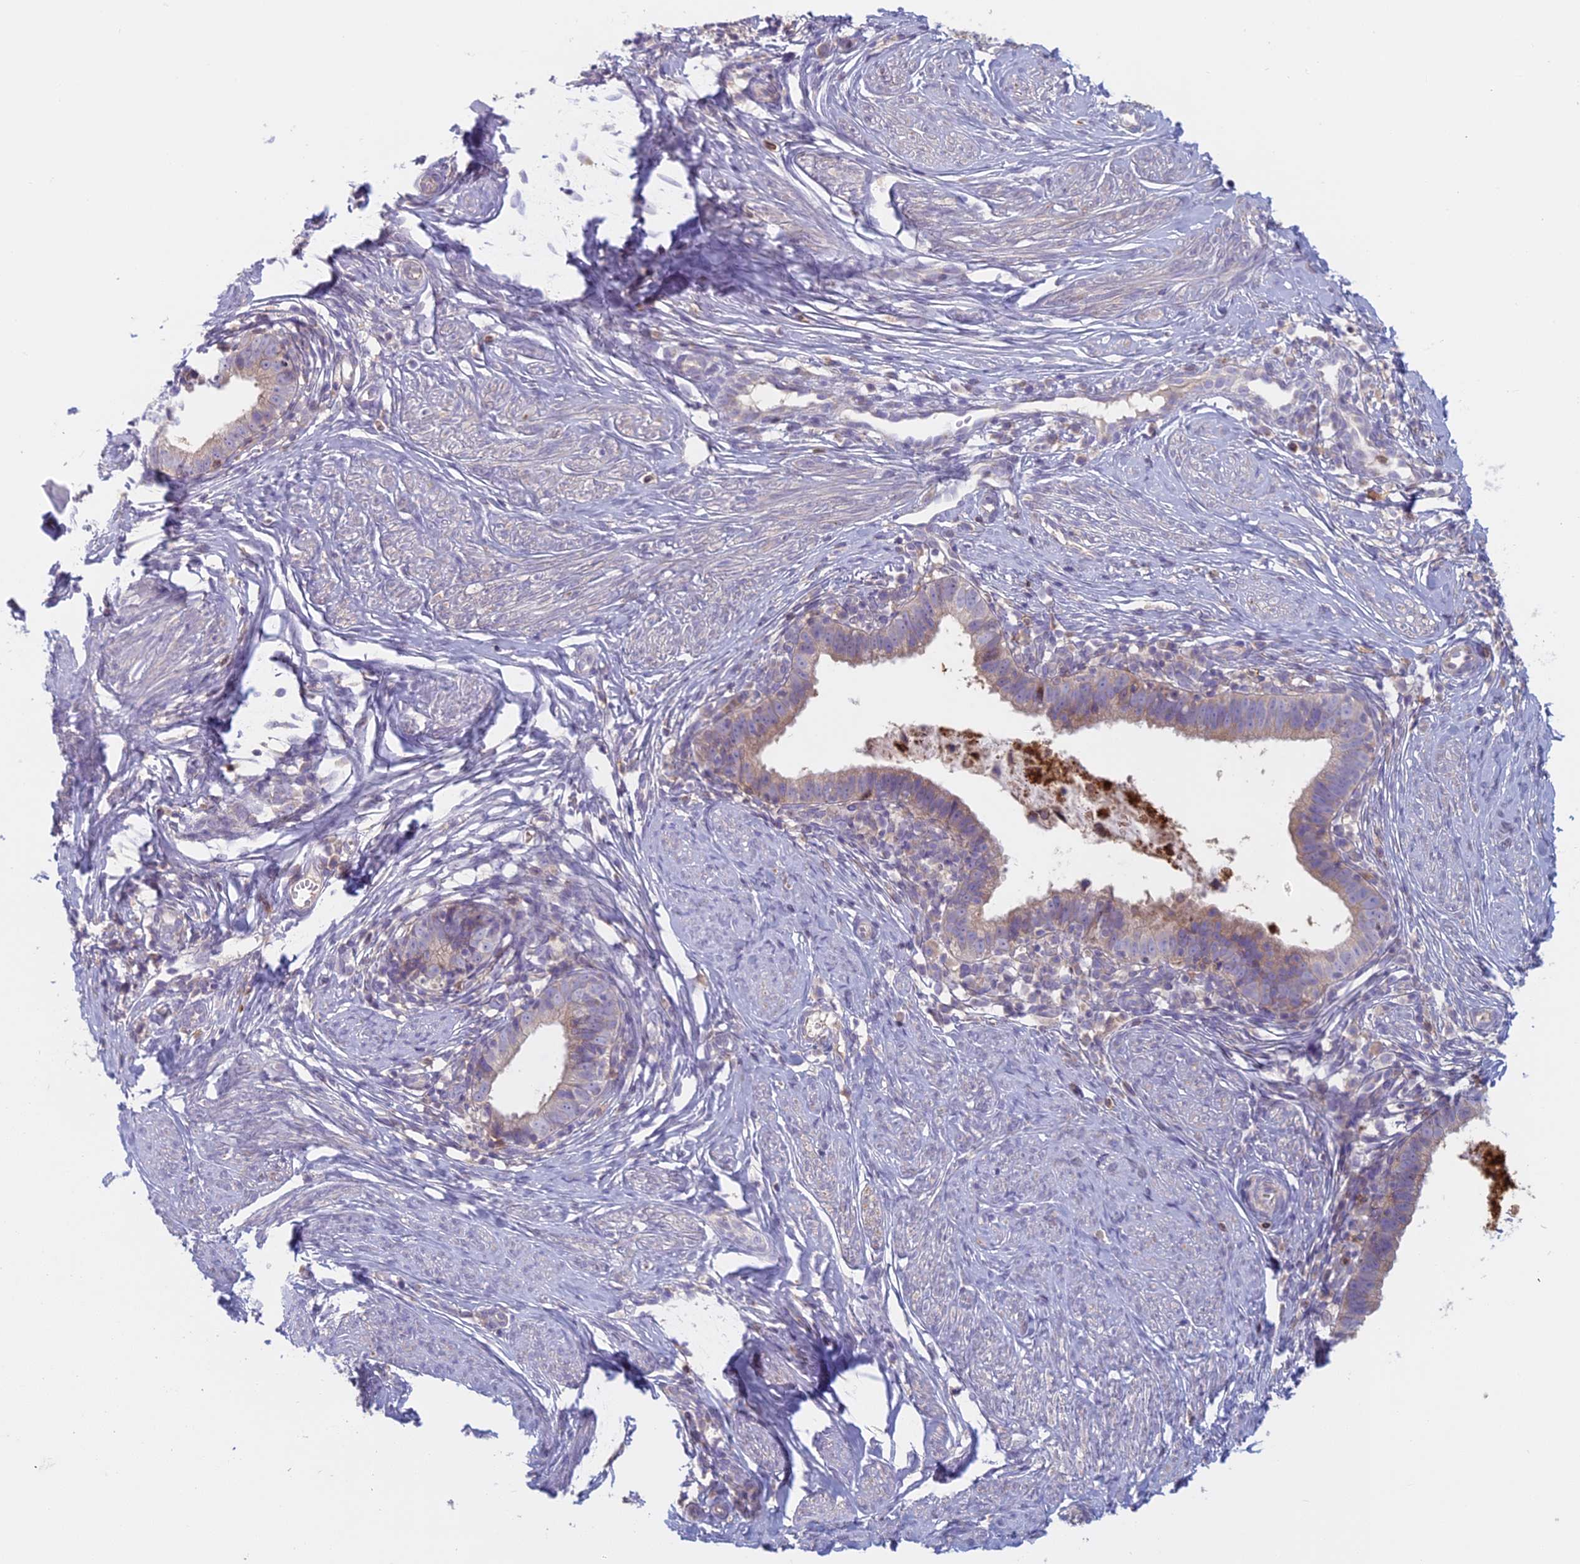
{"staining": {"intensity": "weak", "quantity": "<25%", "location": "cytoplasmic/membranous"}, "tissue": "cervical cancer", "cell_type": "Tumor cells", "image_type": "cancer", "snomed": [{"axis": "morphology", "description": "Adenocarcinoma, NOS"}, {"axis": "topography", "description": "Cervix"}], "caption": "This is an immunohistochemistry (IHC) photomicrograph of human cervical cancer (adenocarcinoma). There is no staining in tumor cells.", "gene": "IFTAP", "patient": {"sex": "female", "age": 36}}